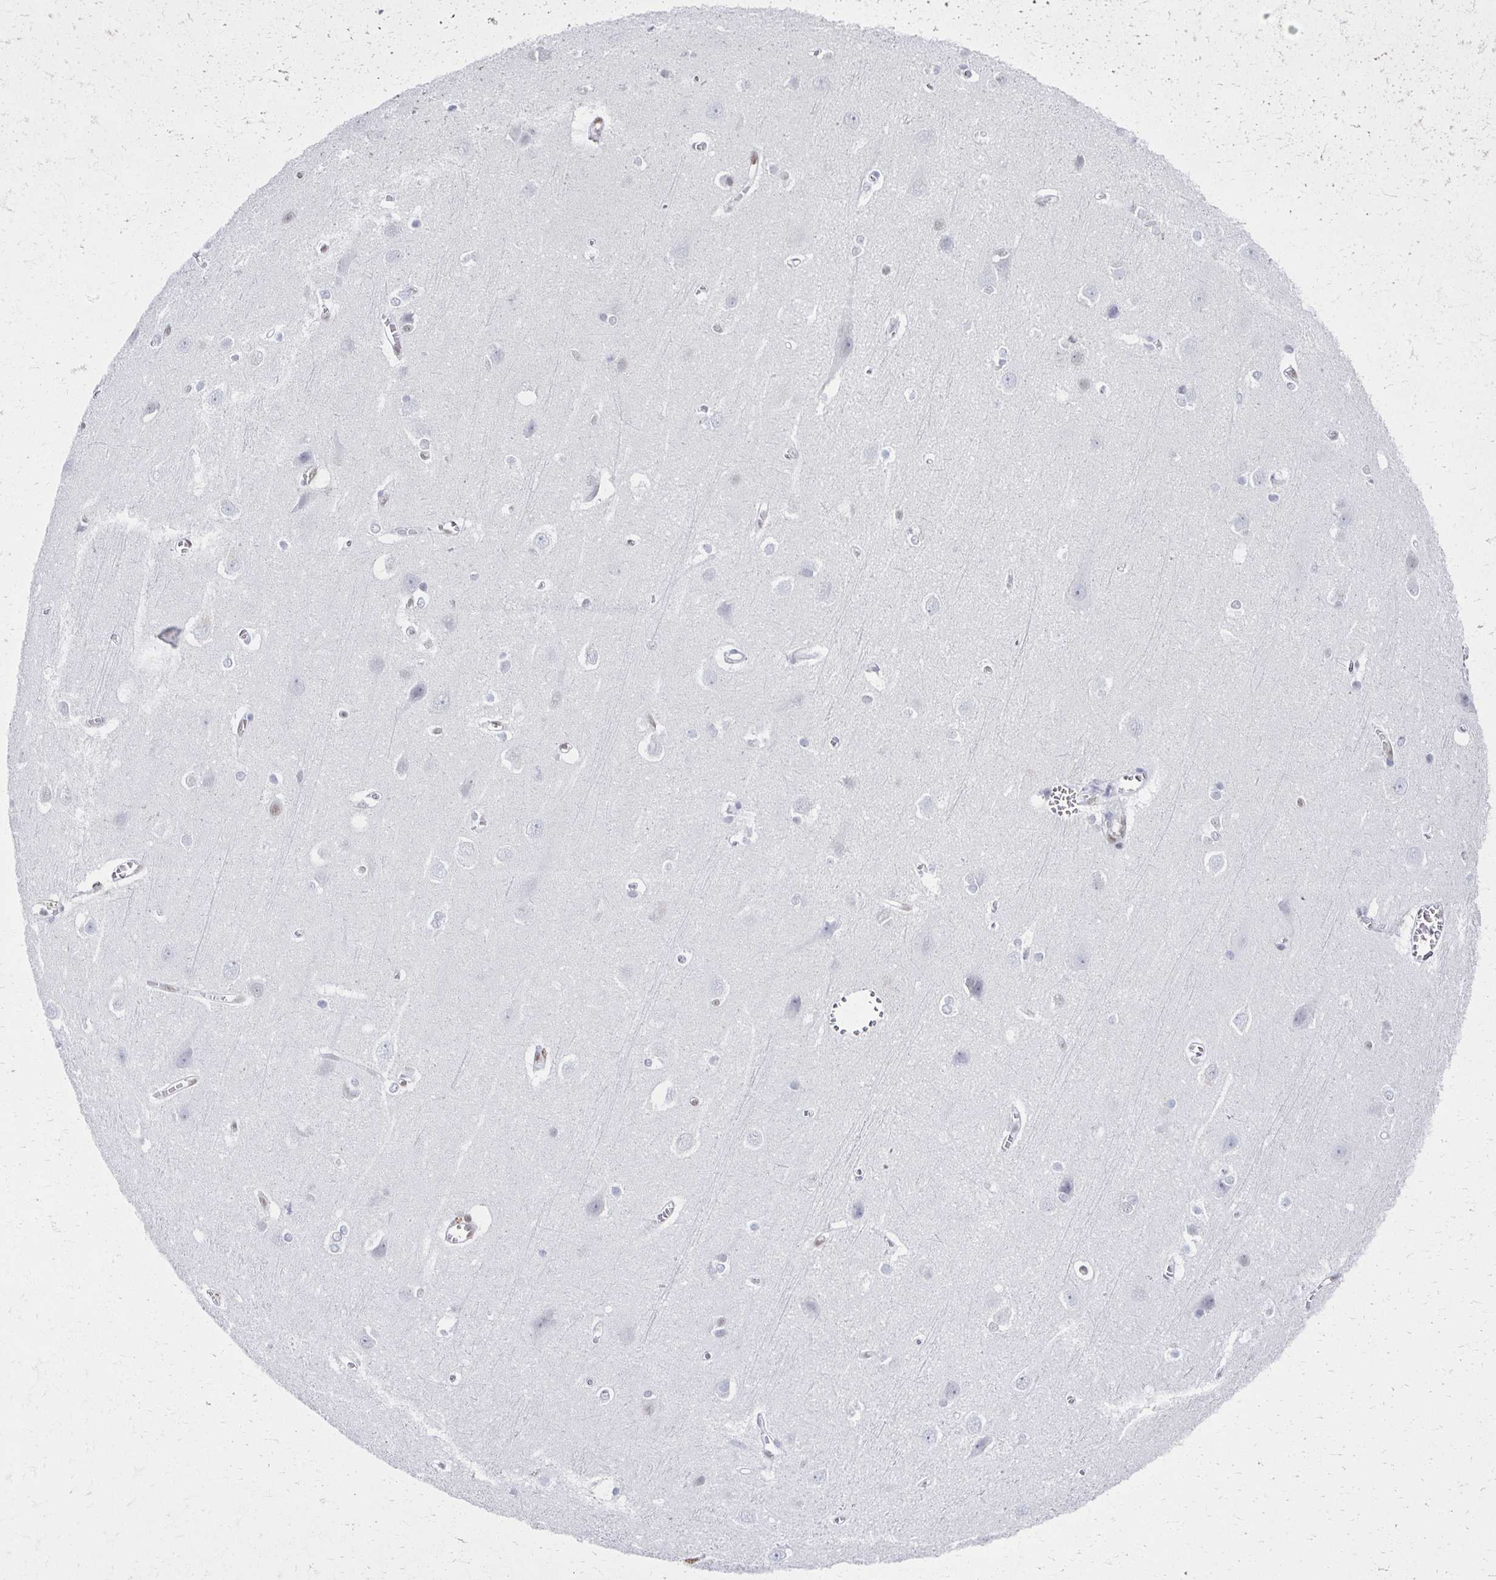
{"staining": {"intensity": "negative", "quantity": "none", "location": "none"}, "tissue": "cerebral cortex", "cell_type": "Endothelial cells", "image_type": "normal", "snomed": [{"axis": "morphology", "description": "Normal tissue, NOS"}, {"axis": "topography", "description": "Cerebral cortex"}], "caption": "Immunohistochemistry of benign cerebral cortex exhibits no expression in endothelial cells. (DAB (3,3'-diaminobenzidine) IHC visualized using brightfield microscopy, high magnification).", "gene": "IRF7", "patient": {"sex": "male", "age": 37}}